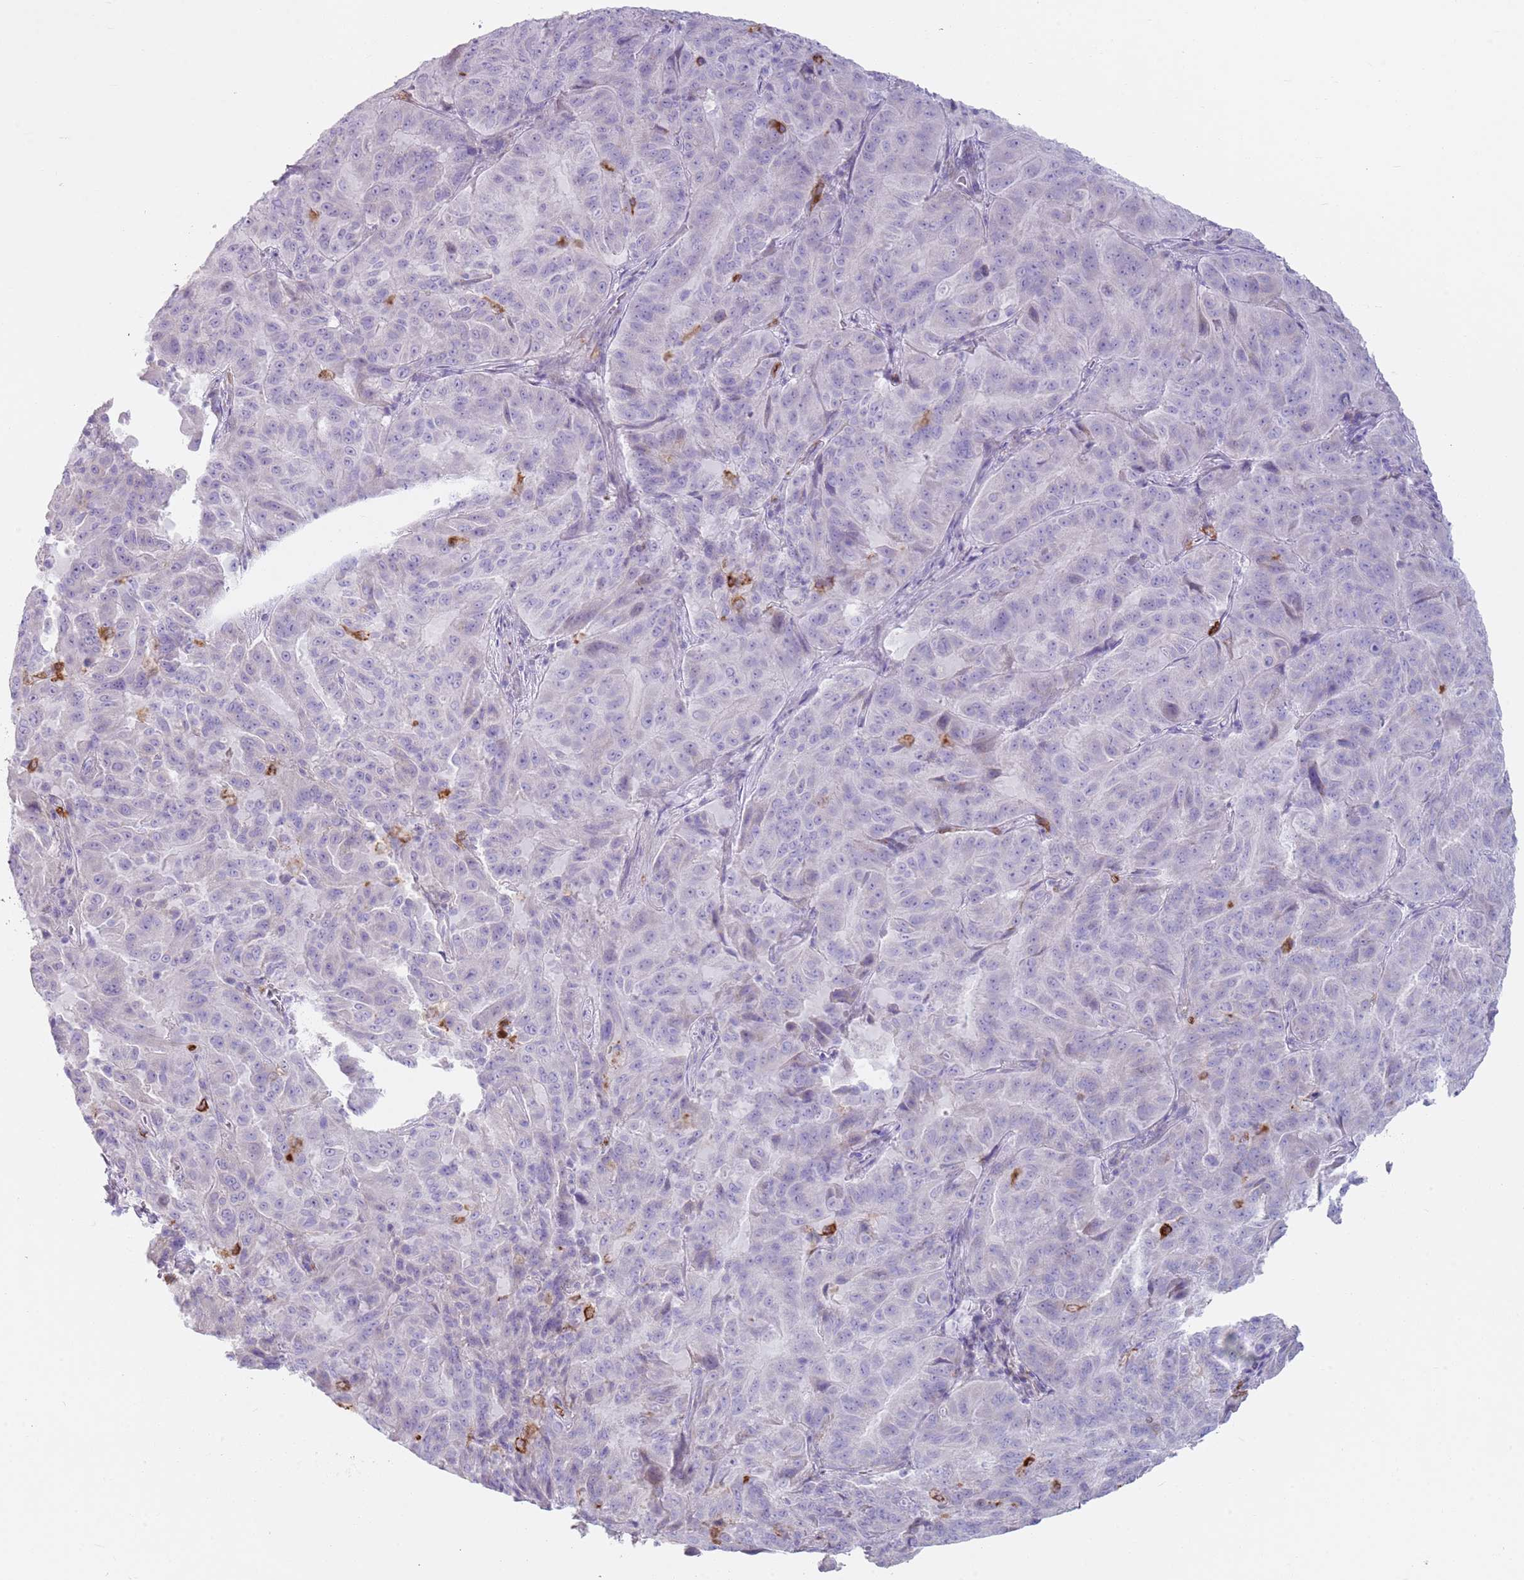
{"staining": {"intensity": "negative", "quantity": "none", "location": "none"}, "tissue": "pancreatic cancer", "cell_type": "Tumor cells", "image_type": "cancer", "snomed": [{"axis": "morphology", "description": "Adenocarcinoma, NOS"}, {"axis": "topography", "description": "Pancreas"}], "caption": "This is a photomicrograph of immunohistochemistry staining of pancreatic adenocarcinoma, which shows no expression in tumor cells.", "gene": "CD177", "patient": {"sex": "male", "age": 63}}